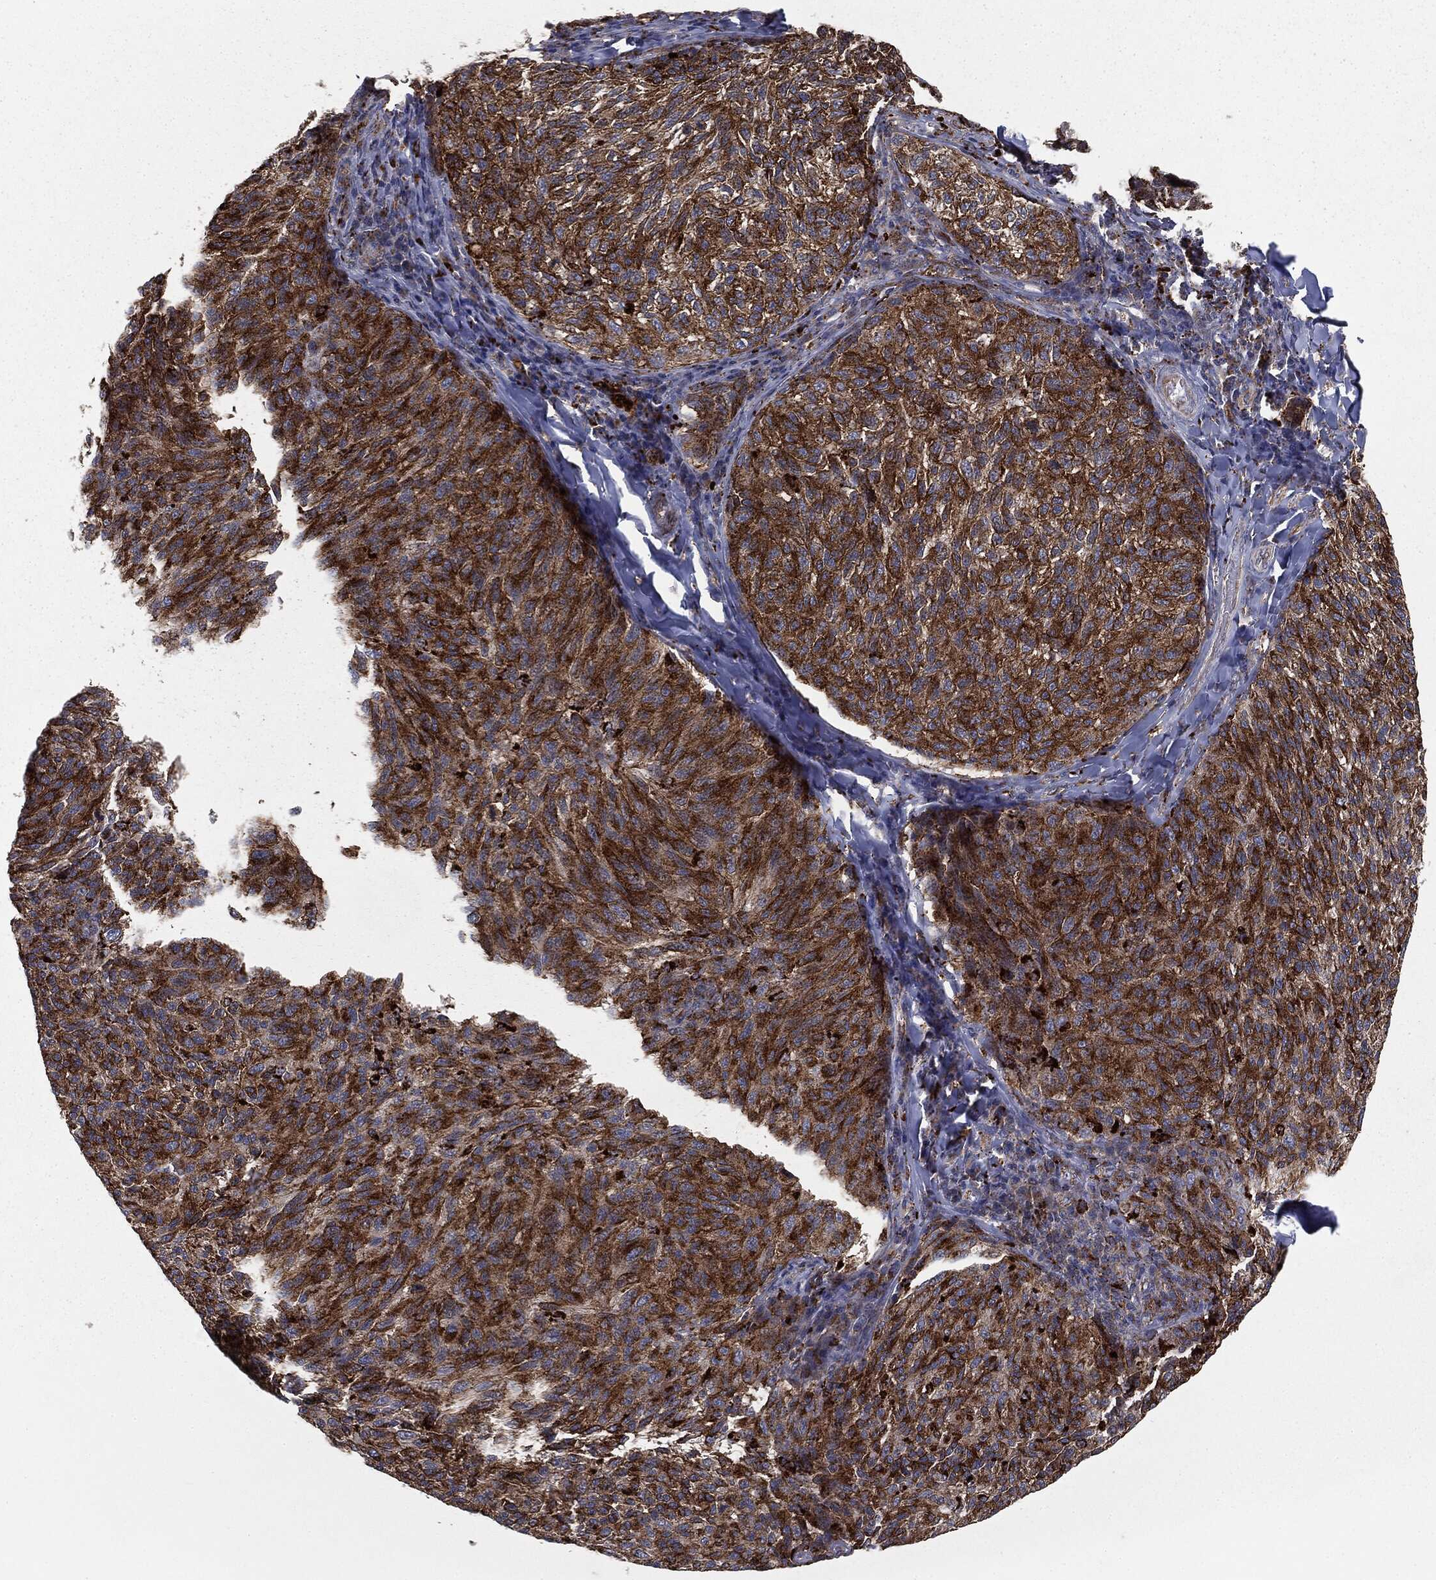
{"staining": {"intensity": "strong", "quantity": ">75%", "location": "cytoplasmic/membranous"}, "tissue": "melanoma", "cell_type": "Tumor cells", "image_type": "cancer", "snomed": [{"axis": "morphology", "description": "Malignant melanoma, NOS"}, {"axis": "topography", "description": "Skin"}], "caption": "IHC image of neoplastic tissue: malignant melanoma stained using IHC displays high levels of strong protein expression localized specifically in the cytoplasmic/membranous of tumor cells, appearing as a cytoplasmic/membranous brown color.", "gene": "CTSA", "patient": {"sex": "female", "age": 73}}